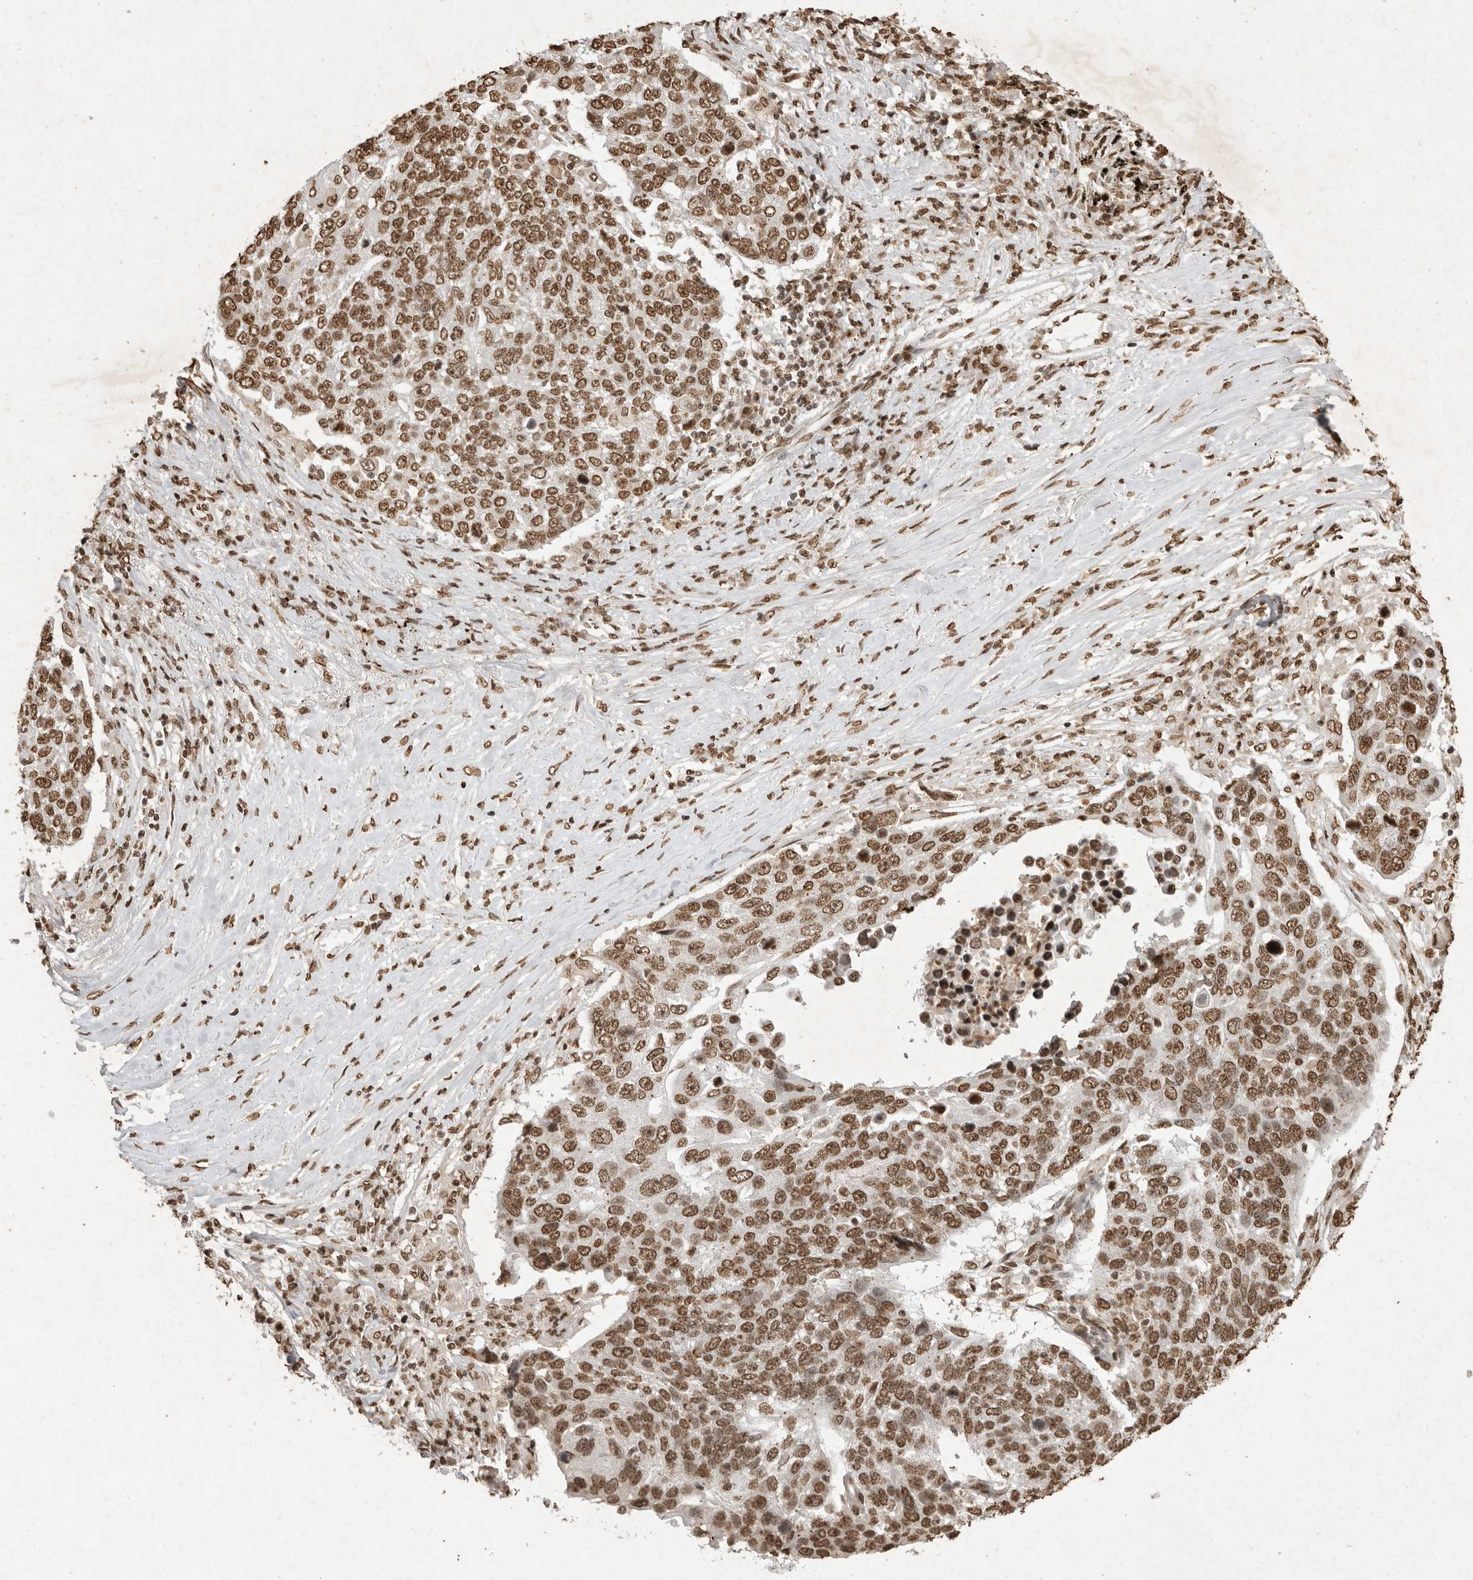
{"staining": {"intensity": "moderate", "quantity": ">75%", "location": "nuclear"}, "tissue": "lung cancer", "cell_type": "Tumor cells", "image_type": "cancer", "snomed": [{"axis": "morphology", "description": "Squamous cell carcinoma, NOS"}, {"axis": "topography", "description": "Lung"}], "caption": "Immunohistochemical staining of human lung cancer displays moderate nuclear protein staining in about >75% of tumor cells.", "gene": "NKX3-2", "patient": {"sex": "male", "age": 66}}